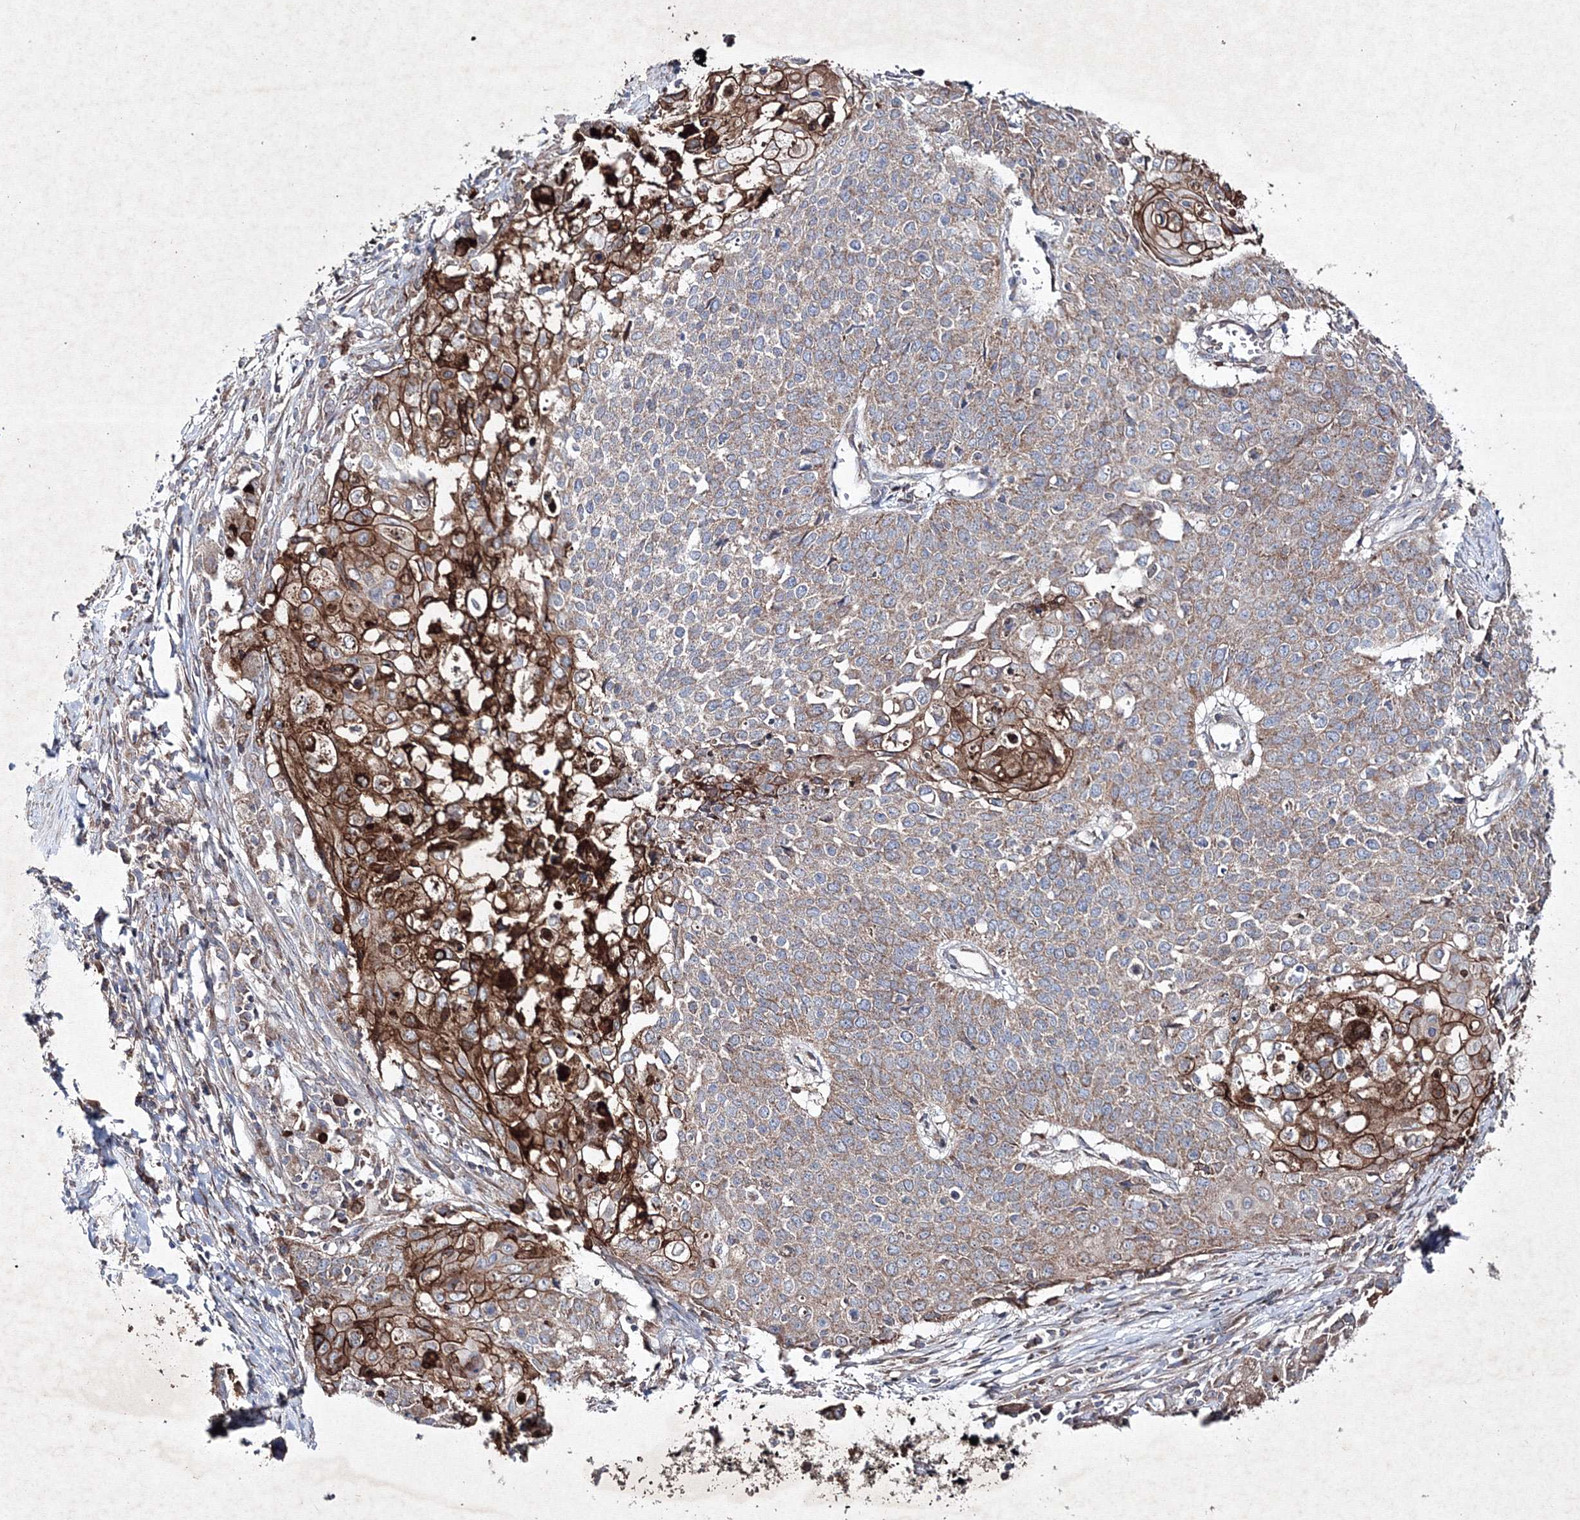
{"staining": {"intensity": "moderate", "quantity": ">75%", "location": "cytoplasmic/membranous"}, "tissue": "cervical cancer", "cell_type": "Tumor cells", "image_type": "cancer", "snomed": [{"axis": "morphology", "description": "Squamous cell carcinoma, NOS"}, {"axis": "topography", "description": "Cervix"}], "caption": "Immunohistochemical staining of human cervical cancer exhibits medium levels of moderate cytoplasmic/membranous protein positivity in approximately >75% of tumor cells. The staining is performed using DAB (3,3'-diaminobenzidine) brown chromogen to label protein expression. The nuclei are counter-stained blue using hematoxylin.", "gene": "GFM1", "patient": {"sex": "female", "age": 39}}